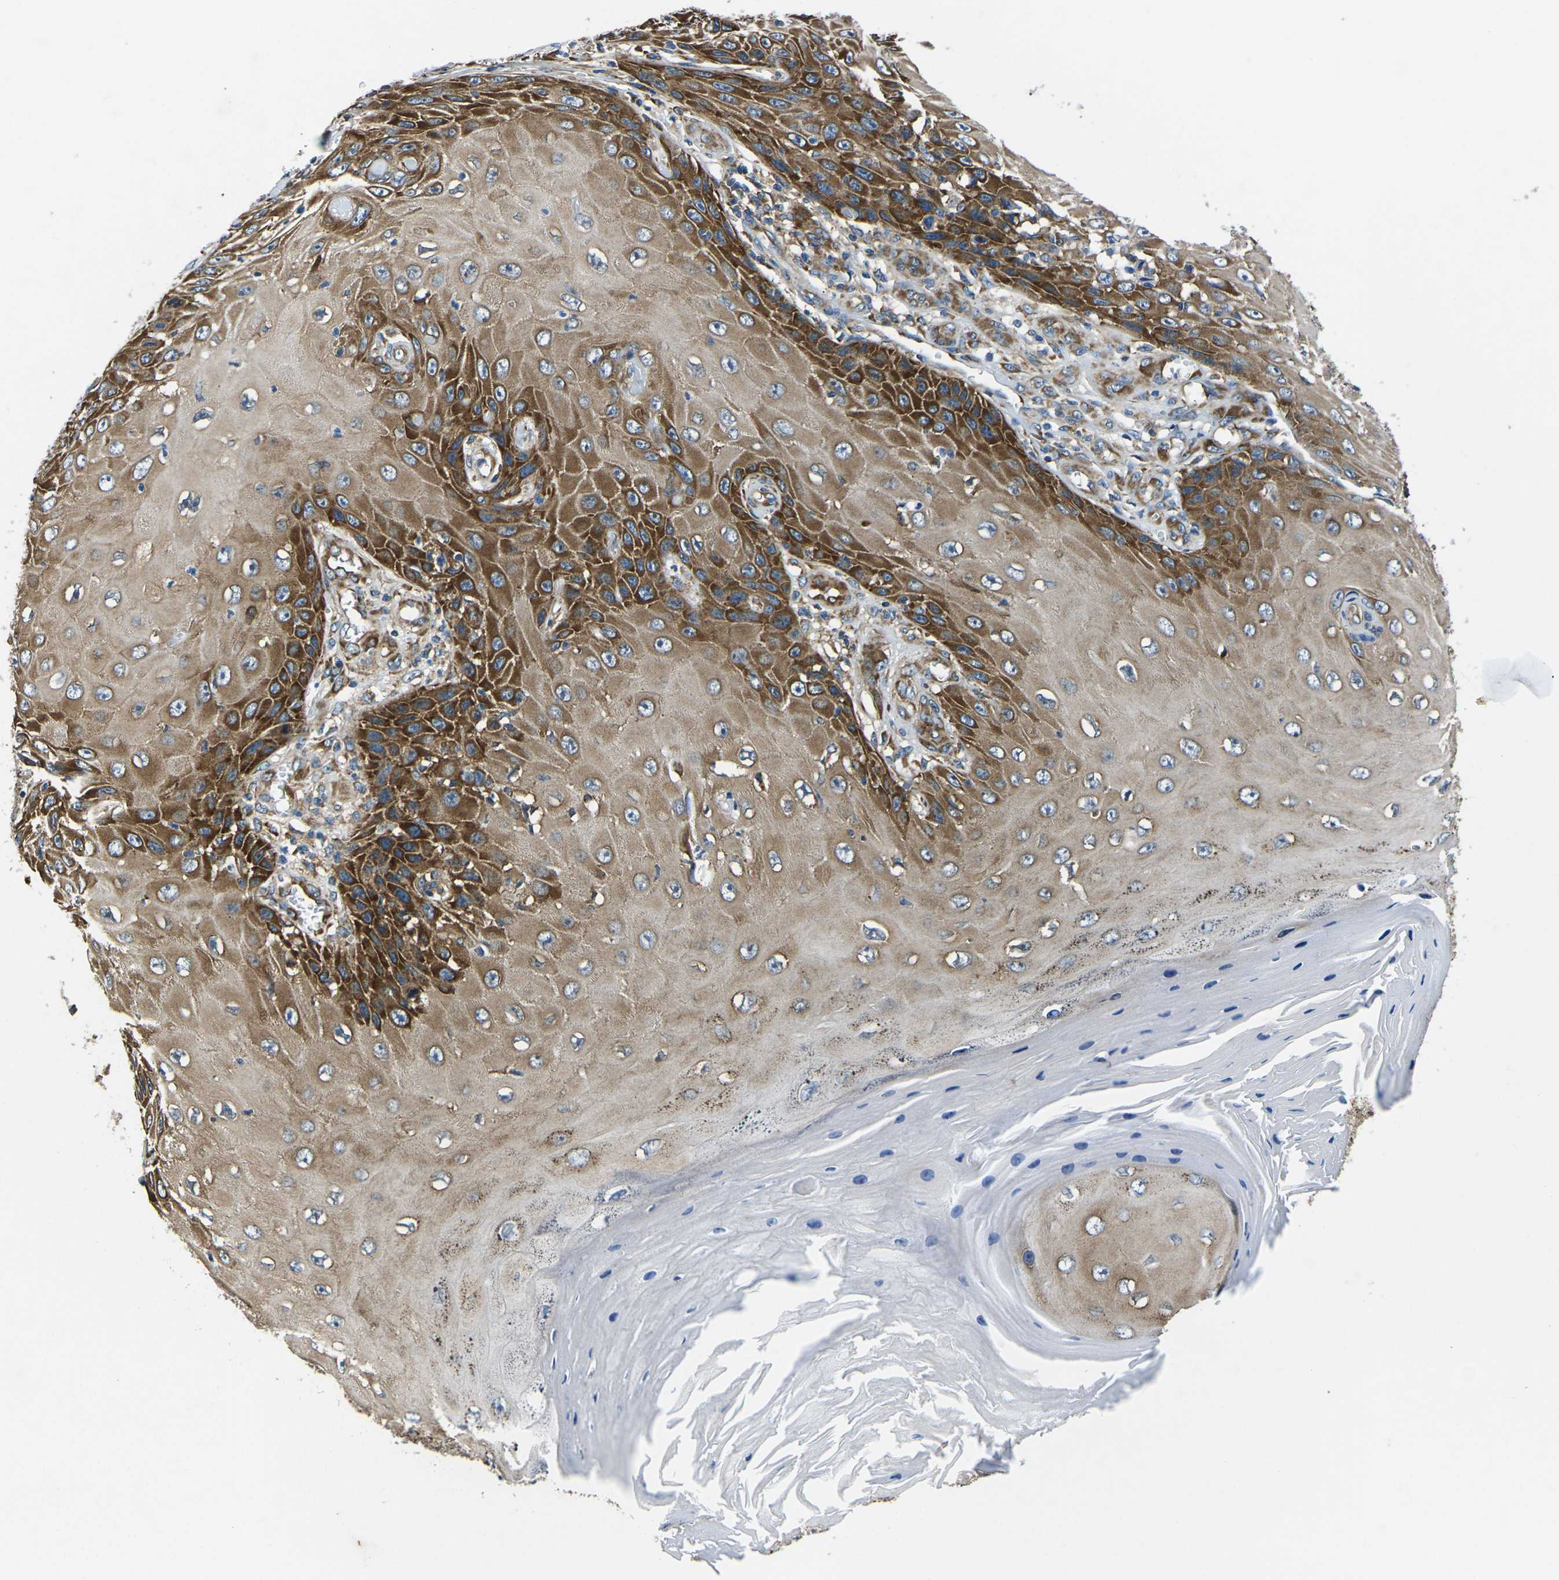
{"staining": {"intensity": "moderate", "quantity": ">75%", "location": "cytoplasmic/membranous"}, "tissue": "skin cancer", "cell_type": "Tumor cells", "image_type": "cancer", "snomed": [{"axis": "morphology", "description": "Squamous cell carcinoma, NOS"}, {"axis": "topography", "description": "Skin"}], "caption": "Skin cancer (squamous cell carcinoma) stained for a protein displays moderate cytoplasmic/membranous positivity in tumor cells.", "gene": "RPSA", "patient": {"sex": "female", "age": 73}}